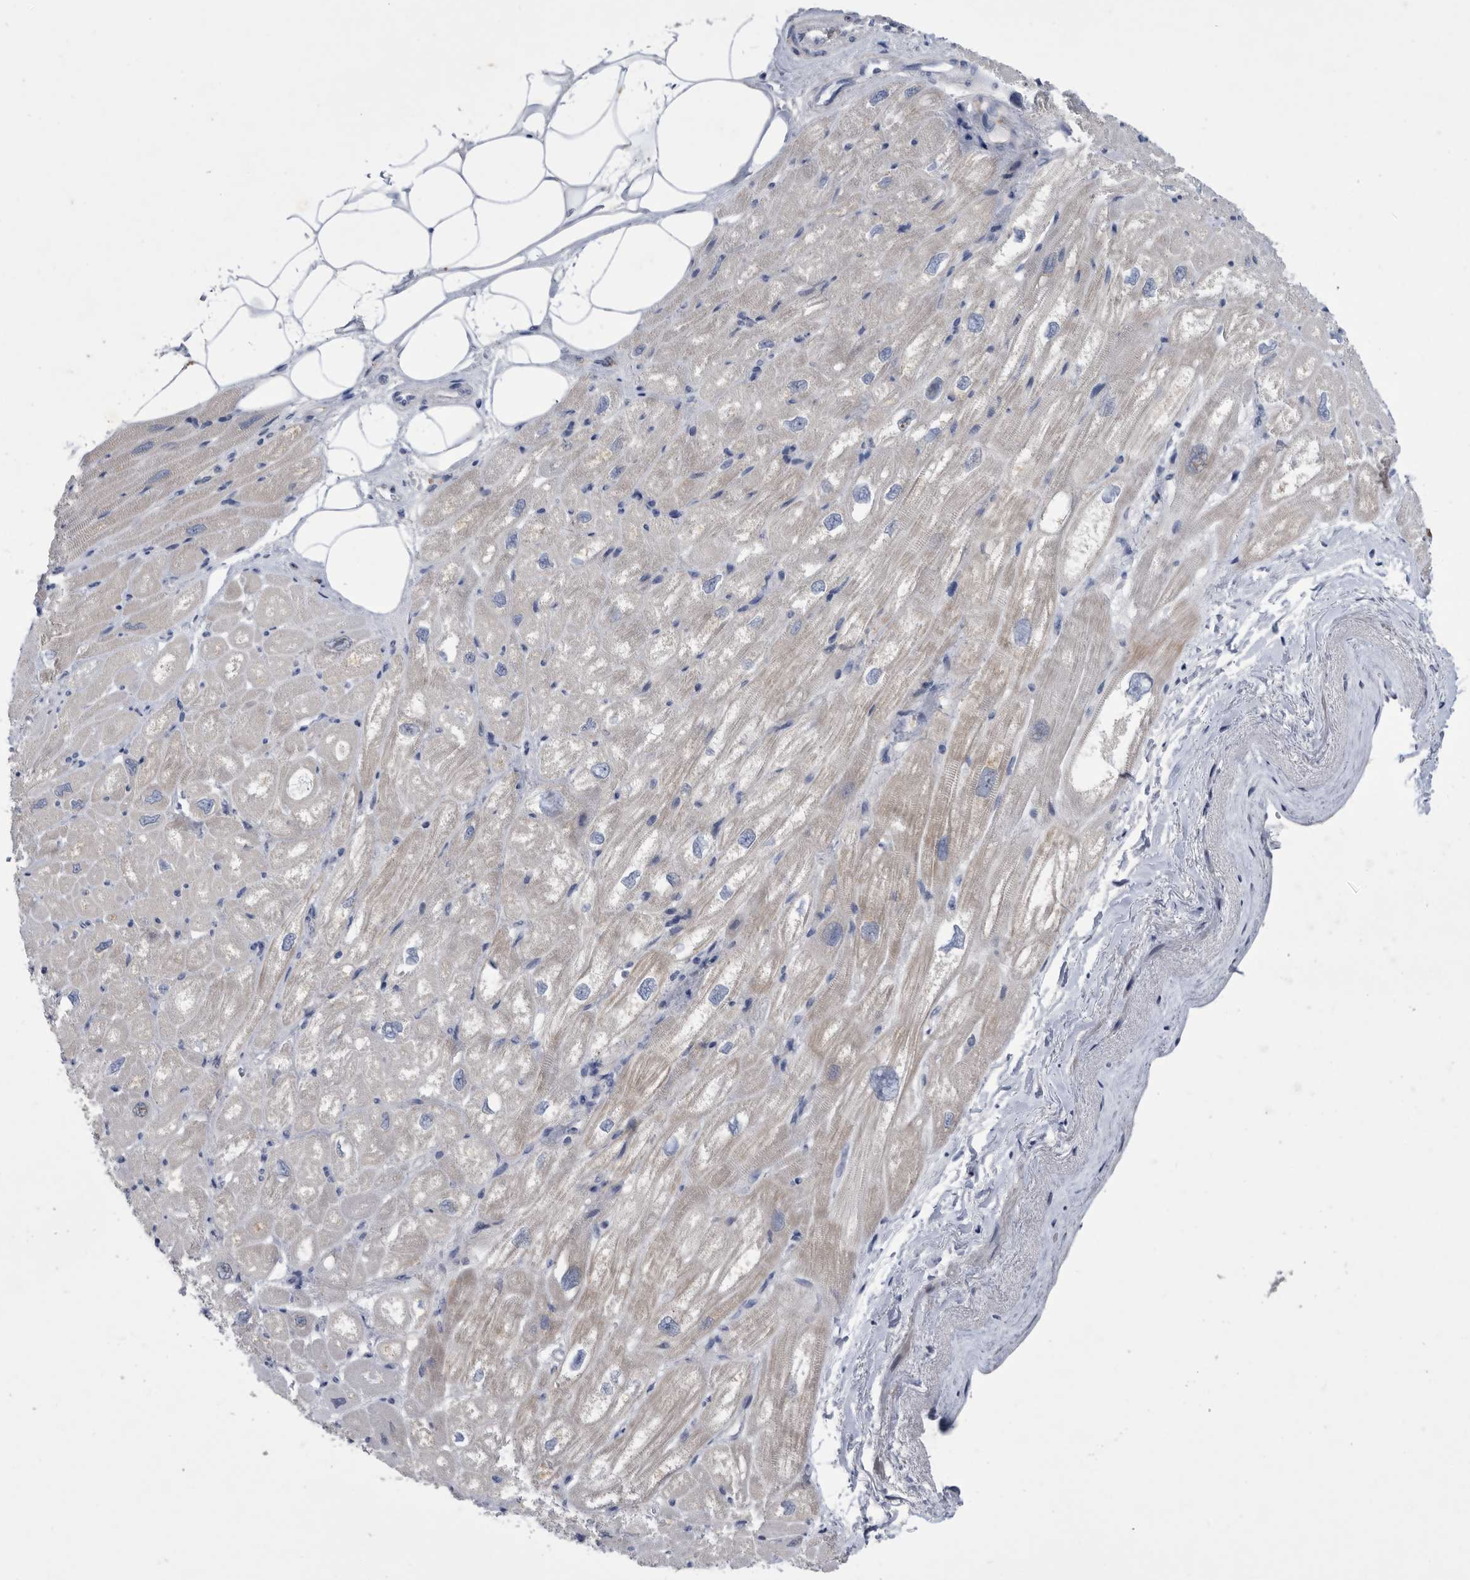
{"staining": {"intensity": "weak", "quantity": "<25%", "location": "cytoplasmic/membranous"}, "tissue": "heart muscle", "cell_type": "Cardiomyocytes", "image_type": "normal", "snomed": [{"axis": "morphology", "description": "Normal tissue, NOS"}, {"axis": "topography", "description": "Heart"}], "caption": "DAB (3,3'-diaminobenzidine) immunohistochemical staining of benign heart muscle displays no significant positivity in cardiomyocytes.", "gene": "BTBD6", "patient": {"sex": "male", "age": 50}}